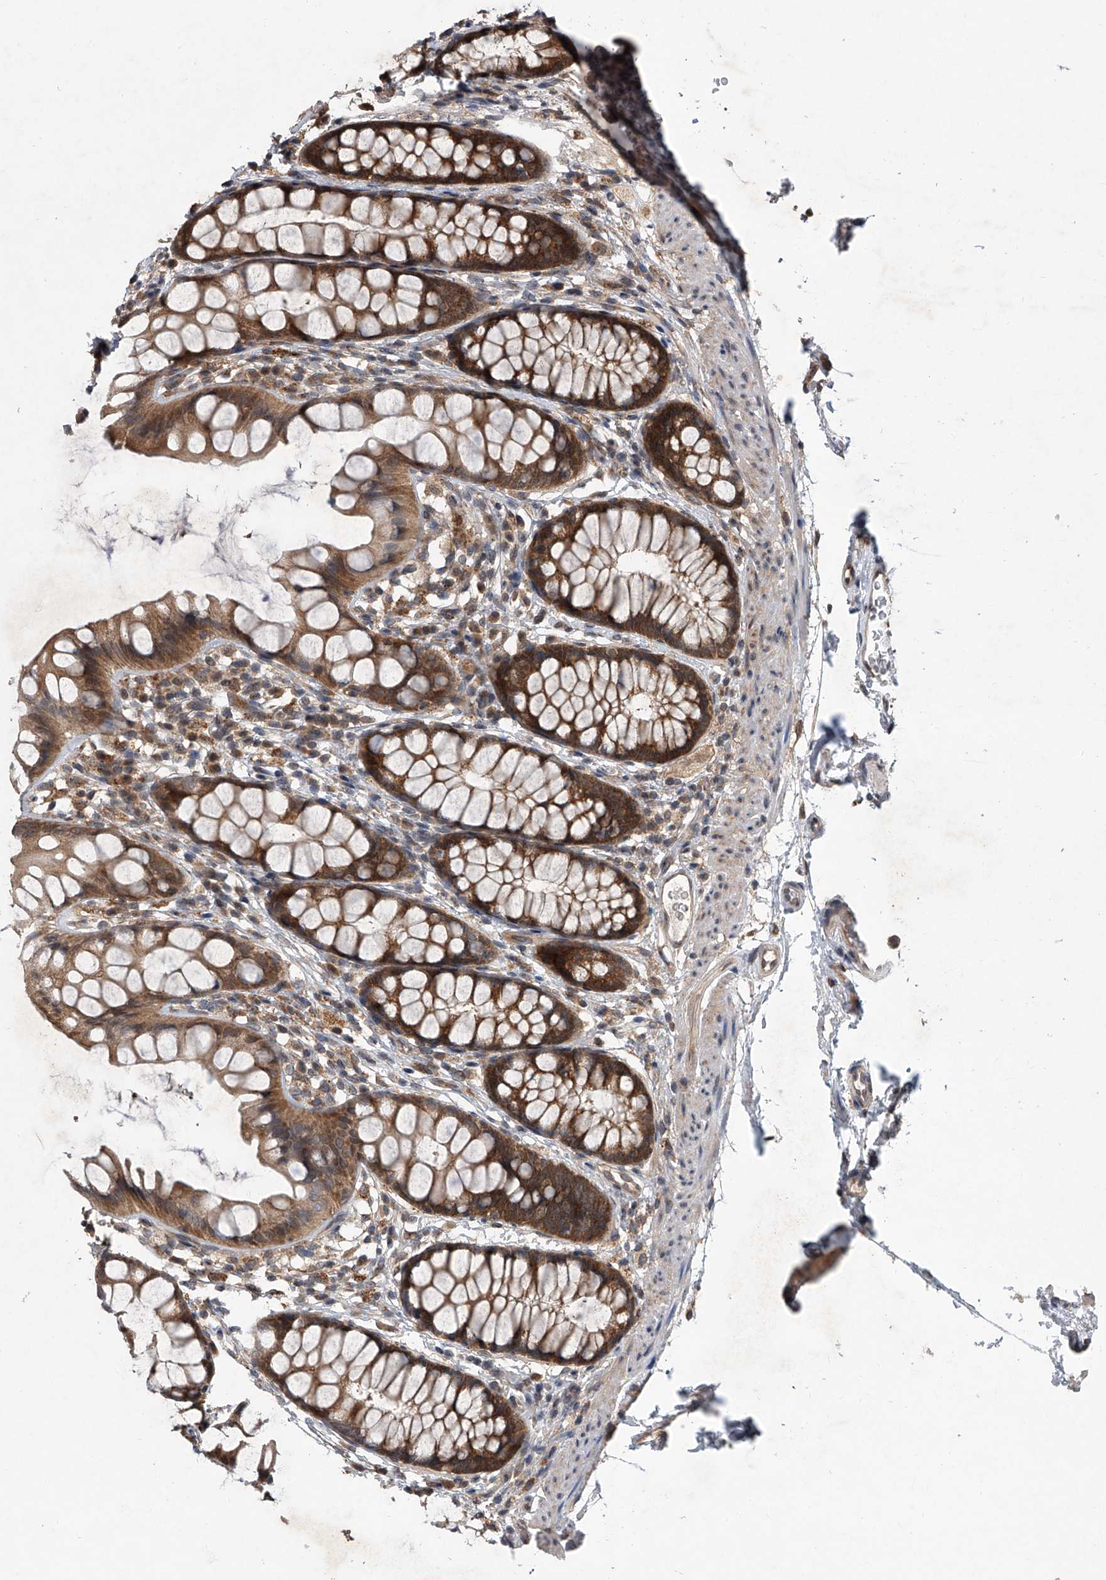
{"staining": {"intensity": "moderate", "quantity": ">75%", "location": "cytoplasmic/membranous"}, "tissue": "rectum", "cell_type": "Glandular cells", "image_type": "normal", "snomed": [{"axis": "morphology", "description": "Normal tissue, NOS"}, {"axis": "topography", "description": "Rectum"}], "caption": "IHC photomicrograph of benign rectum: human rectum stained using IHC shows medium levels of moderate protein expression localized specifically in the cytoplasmic/membranous of glandular cells, appearing as a cytoplasmic/membranous brown color.", "gene": "GEMIN8", "patient": {"sex": "female", "age": 65}}